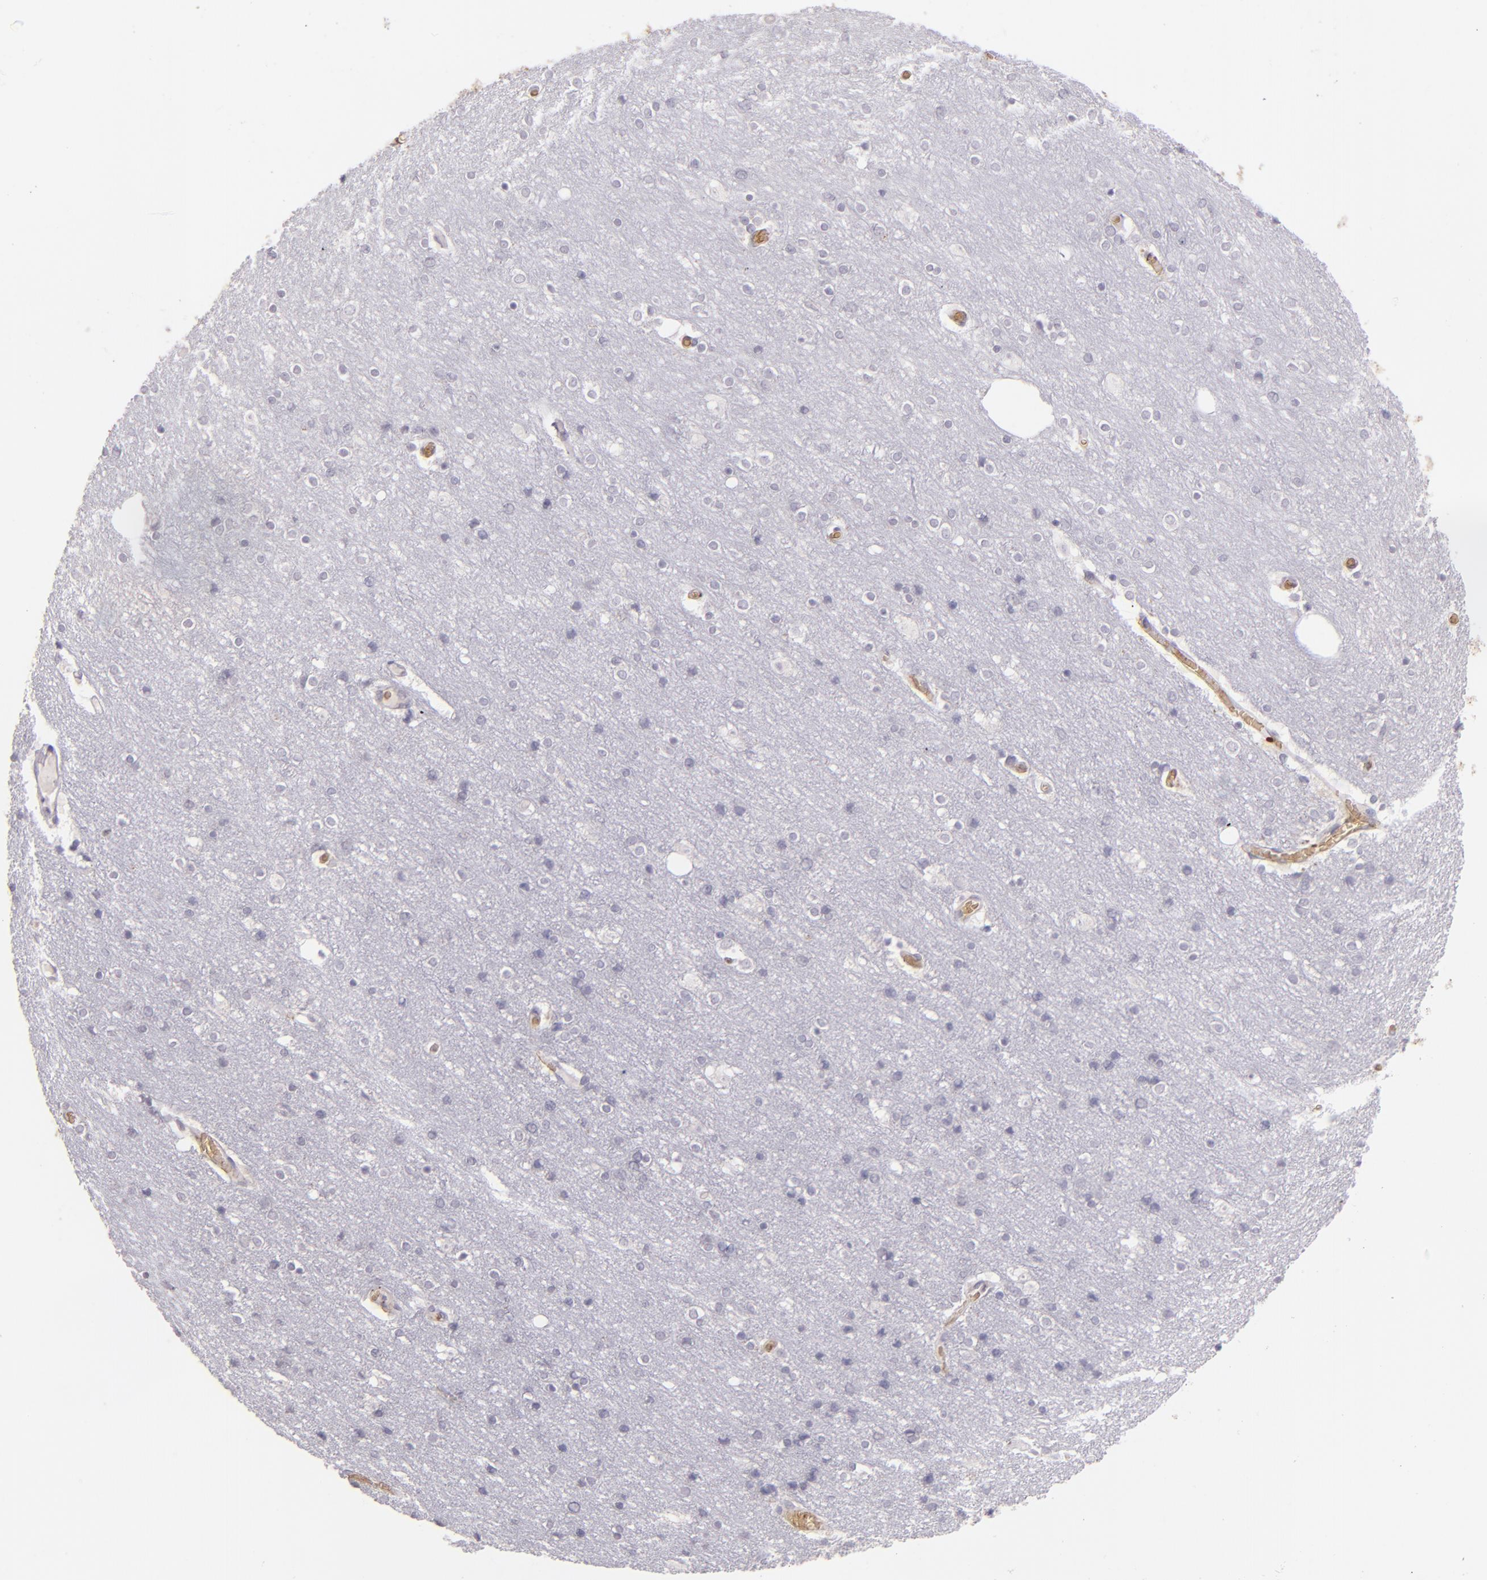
{"staining": {"intensity": "weak", "quantity": "<25%", "location": "cytoplasmic/membranous"}, "tissue": "cerebral cortex", "cell_type": "Endothelial cells", "image_type": "normal", "snomed": [{"axis": "morphology", "description": "Normal tissue, NOS"}, {"axis": "topography", "description": "Cerebral cortex"}], "caption": "Normal cerebral cortex was stained to show a protein in brown. There is no significant staining in endothelial cells. (Stains: DAB immunohistochemistry with hematoxylin counter stain, Microscopy: brightfield microscopy at high magnification).", "gene": "ACE", "patient": {"sex": "female", "age": 54}}